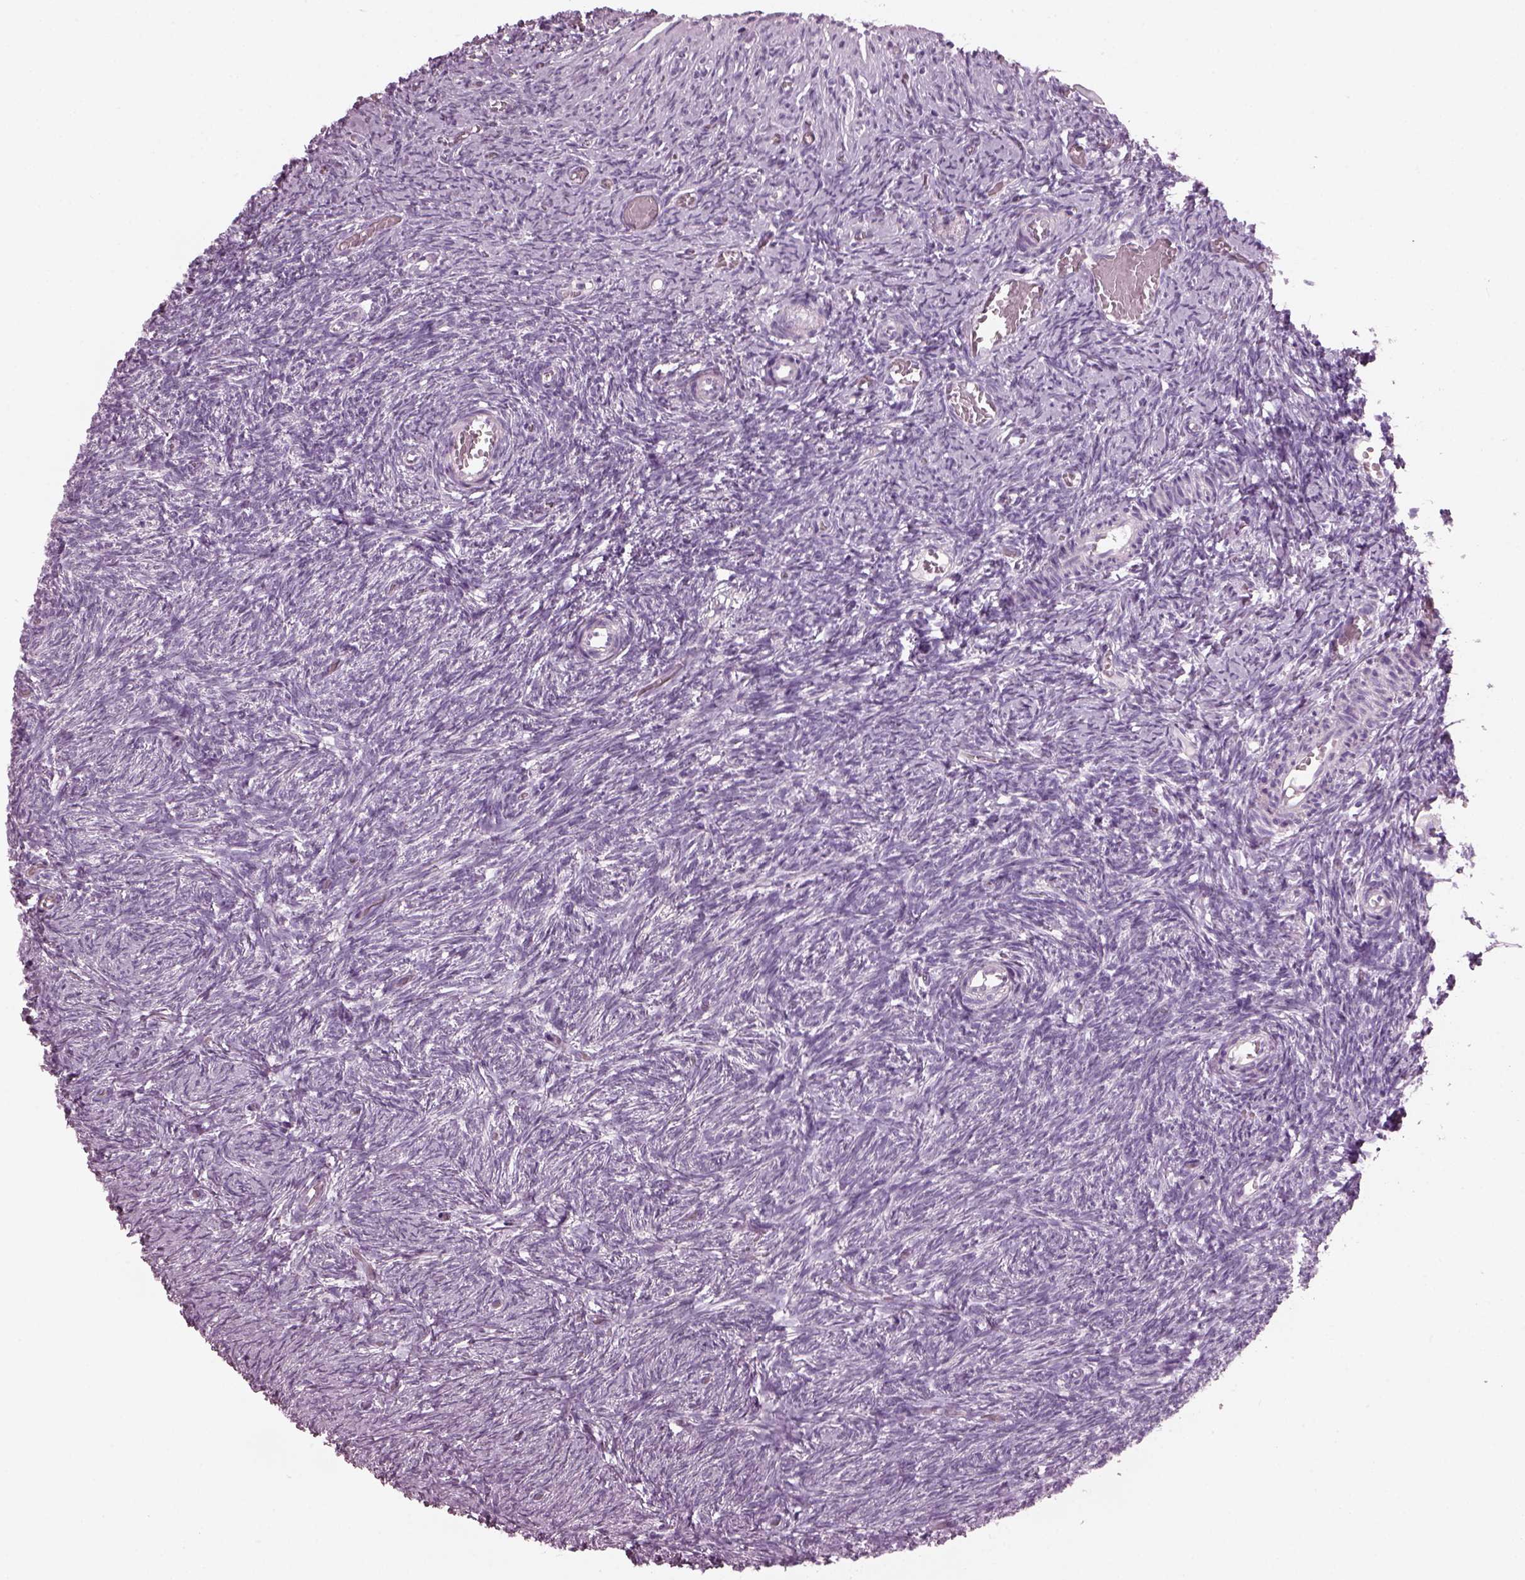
{"staining": {"intensity": "negative", "quantity": "none", "location": "none"}, "tissue": "ovary", "cell_type": "Follicle cells", "image_type": "normal", "snomed": [{"axis": "morphology", "description": "Normal tissue, NOS"}, {"axis": "topography", "description": "Ovary"}], "caption": "DAB immunohistochemical staining of normal human ovary displays no significant expression in follicle cells.", "gene": "PDC", "patient": {"sex": "female", "age": 39}}